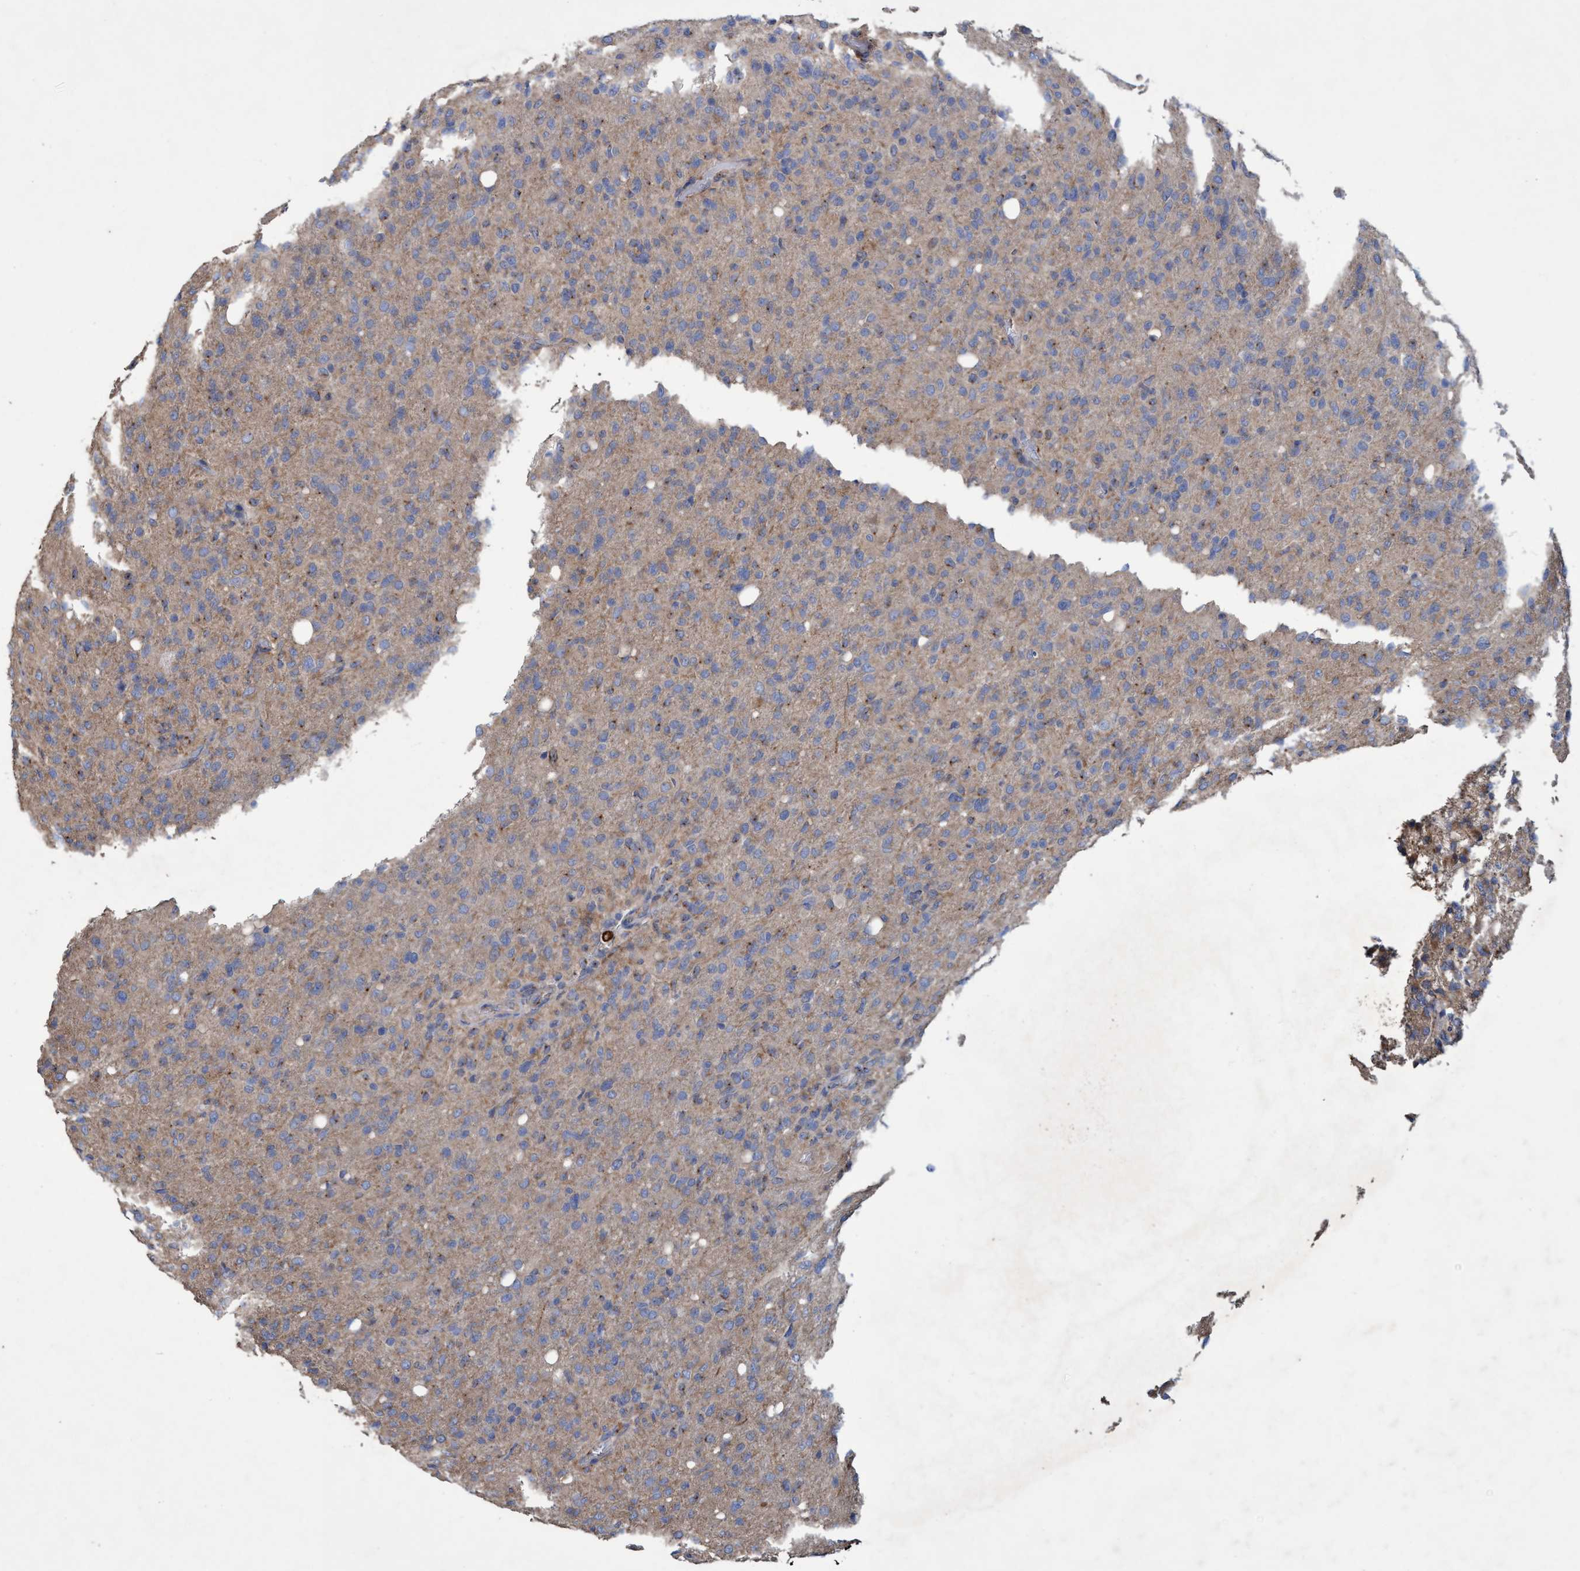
{"staining": {"intensity": "weak", "quantity": ">75%", "location": "cytoplasmic/membranous"}, "tissue": "glioma", "cell_type": "Tumor cells", "image_type": "cancer", "snomed": [{"axis": "morphology", "description": "Glioma, malignant, High grade"}, {"axis": "topography", "description": "Brain"}], "caption": "Tumor cells demonstrate low levels of weak cytoplasmic/membranous expression in approximately >75% of cells in high-grade glioma (malignant).", "gene": "BICD2", "patient": {"sex": "female", "age": 57}}